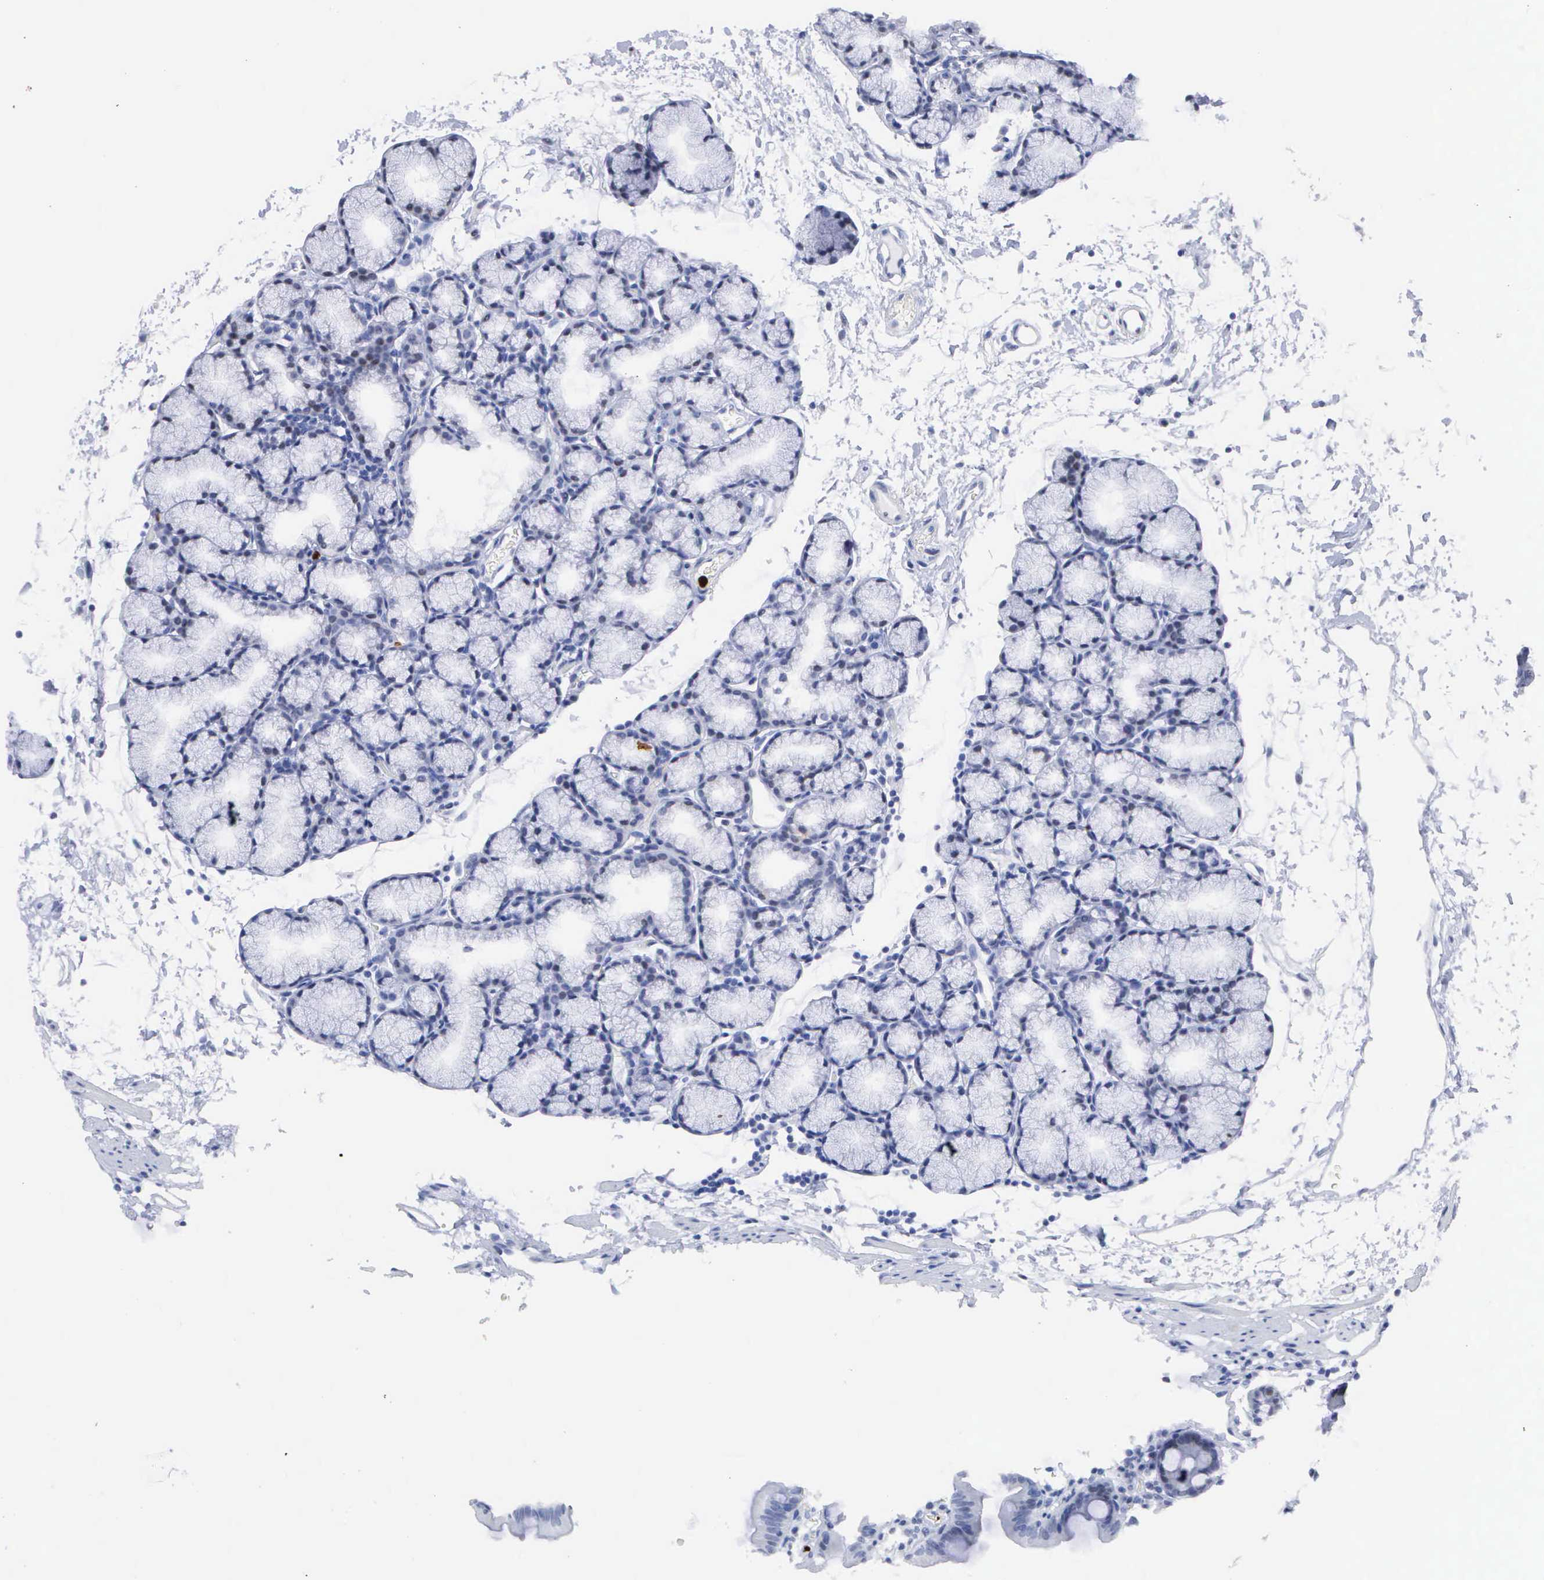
{"staining": {"intensity": "negative", "quantity": "none", "location": "none"}, "tissue": "duodenum", "cell_type": "Glandular cells", "image_type": "normal", "snomed": [{"axis": "morphology", "description": "Normal tissue, NOS"}, {"axis": "topography", "description": "Duodenum"}], "caption": "There is no significant staining in glandular cells of duodenum. (Brightfield microscopy of DAB (3,3'-diaminobenzidine) immunohistochemistry at high magnification).", "gene": "SPIN3", "patient": {"sex": "female", "age": 48}}